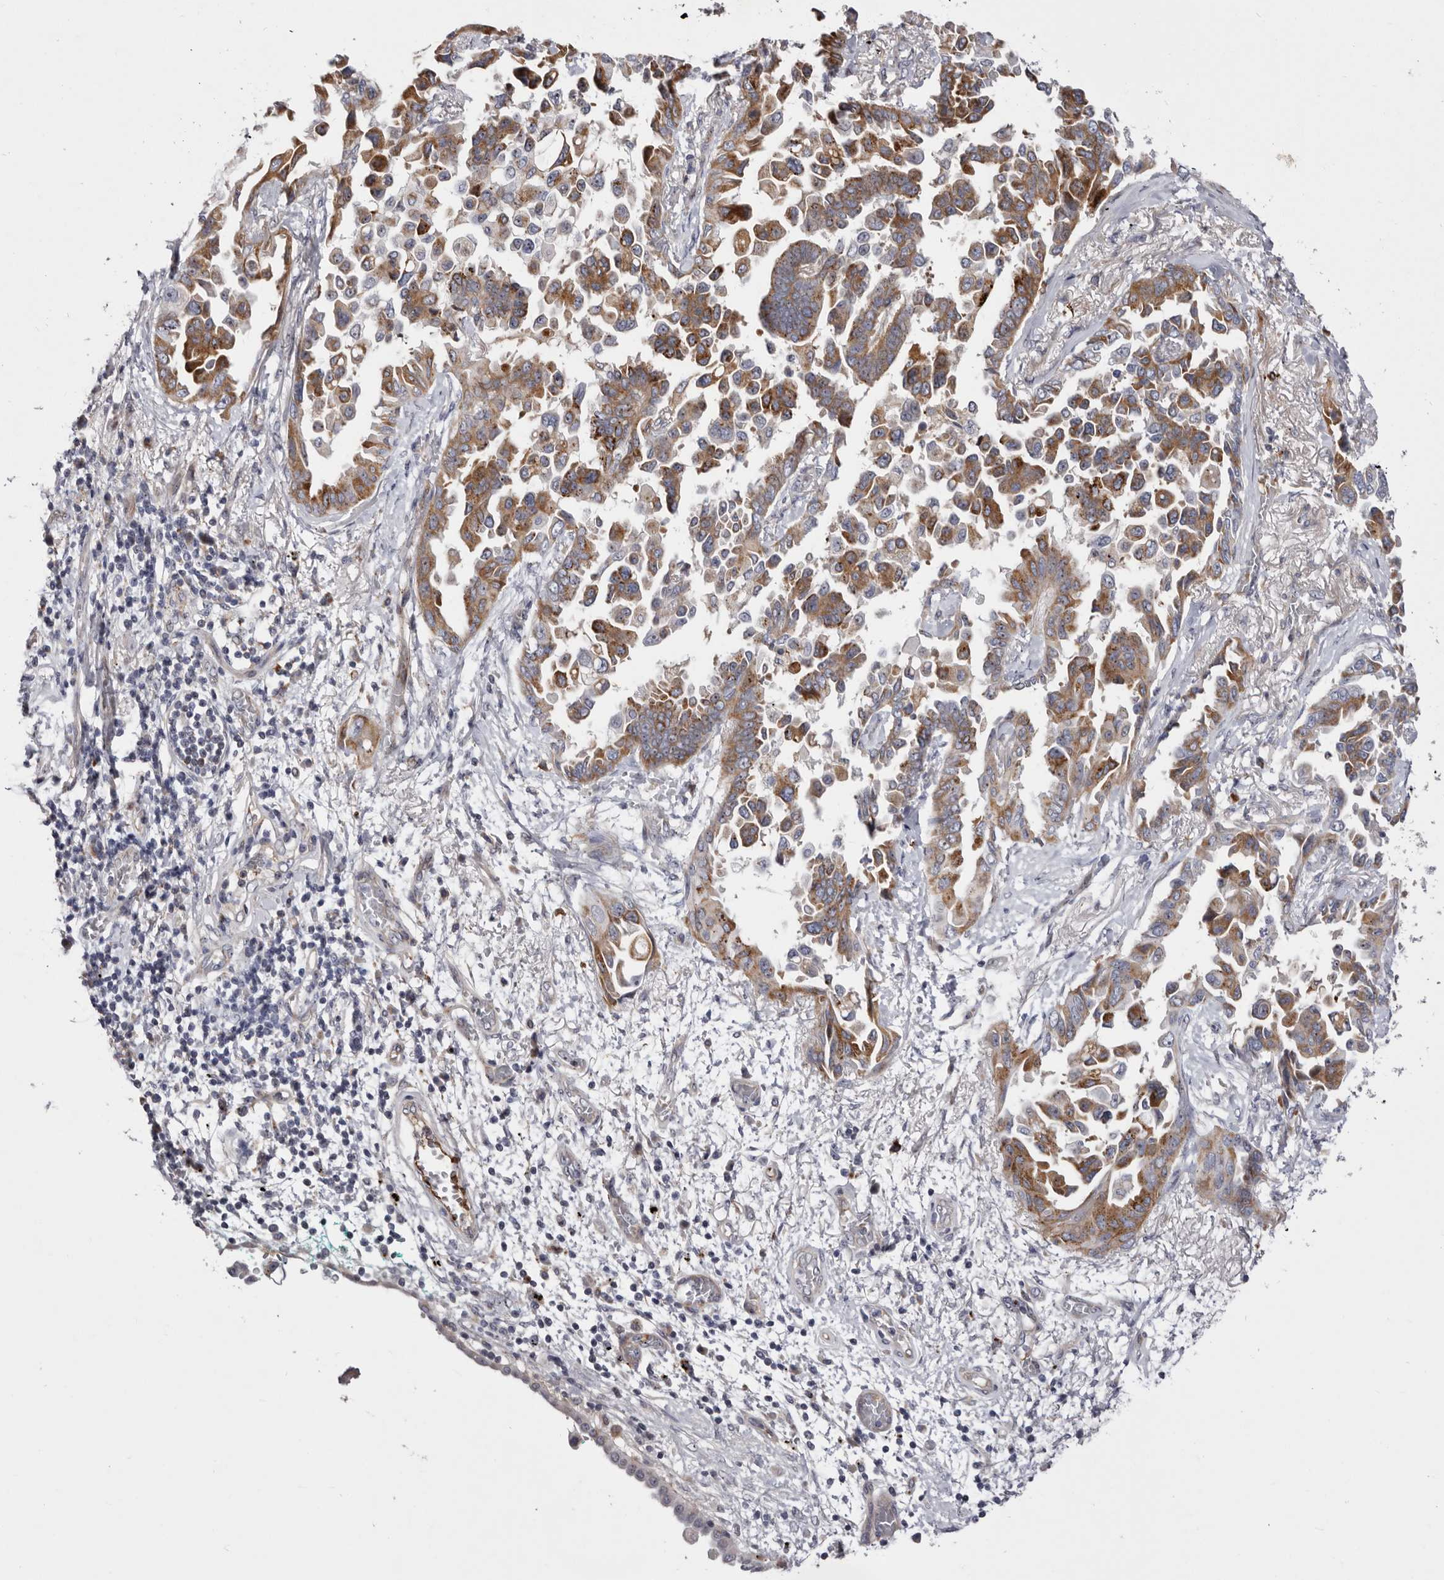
{"staining": {"intensity": "moderate", "quantity": ">75%", "location": "cytoplasmic/membranous"}, "tissue": "lung cancer", "cell_type": "Tumor cells", "image_type": "cancer", "snomed": [{"axis": "morphology", "description": "Adenocarcinoma, NOS"}, {"axis": "topography", "description": "Lung"}], "caption": "Lung adenocarcinoma stained with immunohistochemistry displays moderate cytoplasmic/membranous expression in approximately >75% of tumor cells. (DAB IHC, brown staining for protein, blue staining for nuclei).", "gene": "NUBPL", "patient": {"sex": "female", "age": 67}}